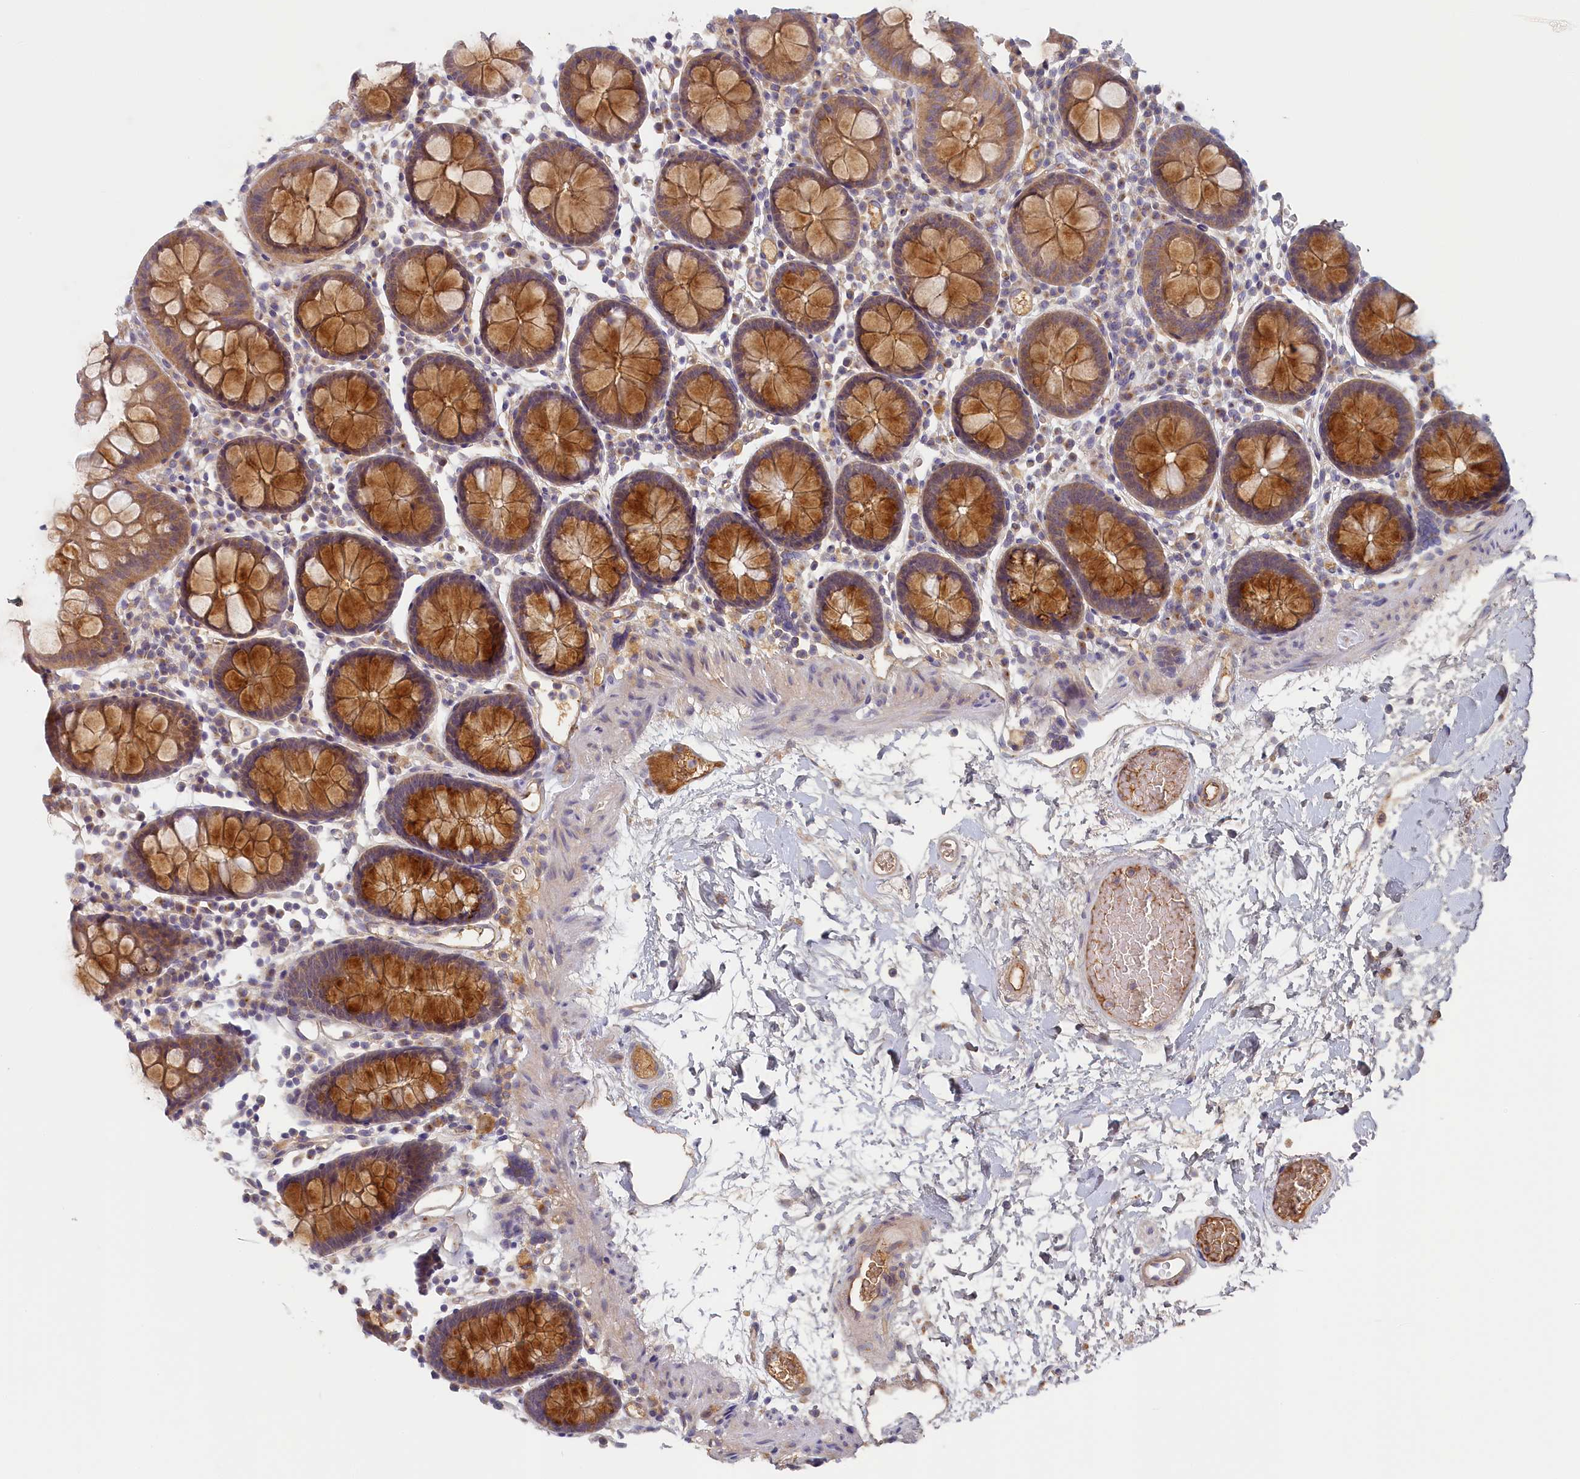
{"staining": {"intensity": "moderate", "quantity": ">75%", "location": "cytoplasmic/membranous"}, "tissue": "colon", "cell_type": "Endothelial cells", "image_type": "normal", "snomed": [{"axis": "morphology", "description": "Normal tissue, NOS"}, {"axis": "topography", "description": "Colon"}], "caption": "Immunohistochemistry micrograph of unremarkable colon: human colon stained using IHC demonstrates medium levels of moderate protein expression localized specifically in the cytoplasmic/membranous of endothelial cells, appearing as a cytoplasmic/membranous brown color.", "gene": "STX16", "patient": {"sex": "male", "age": 75}}